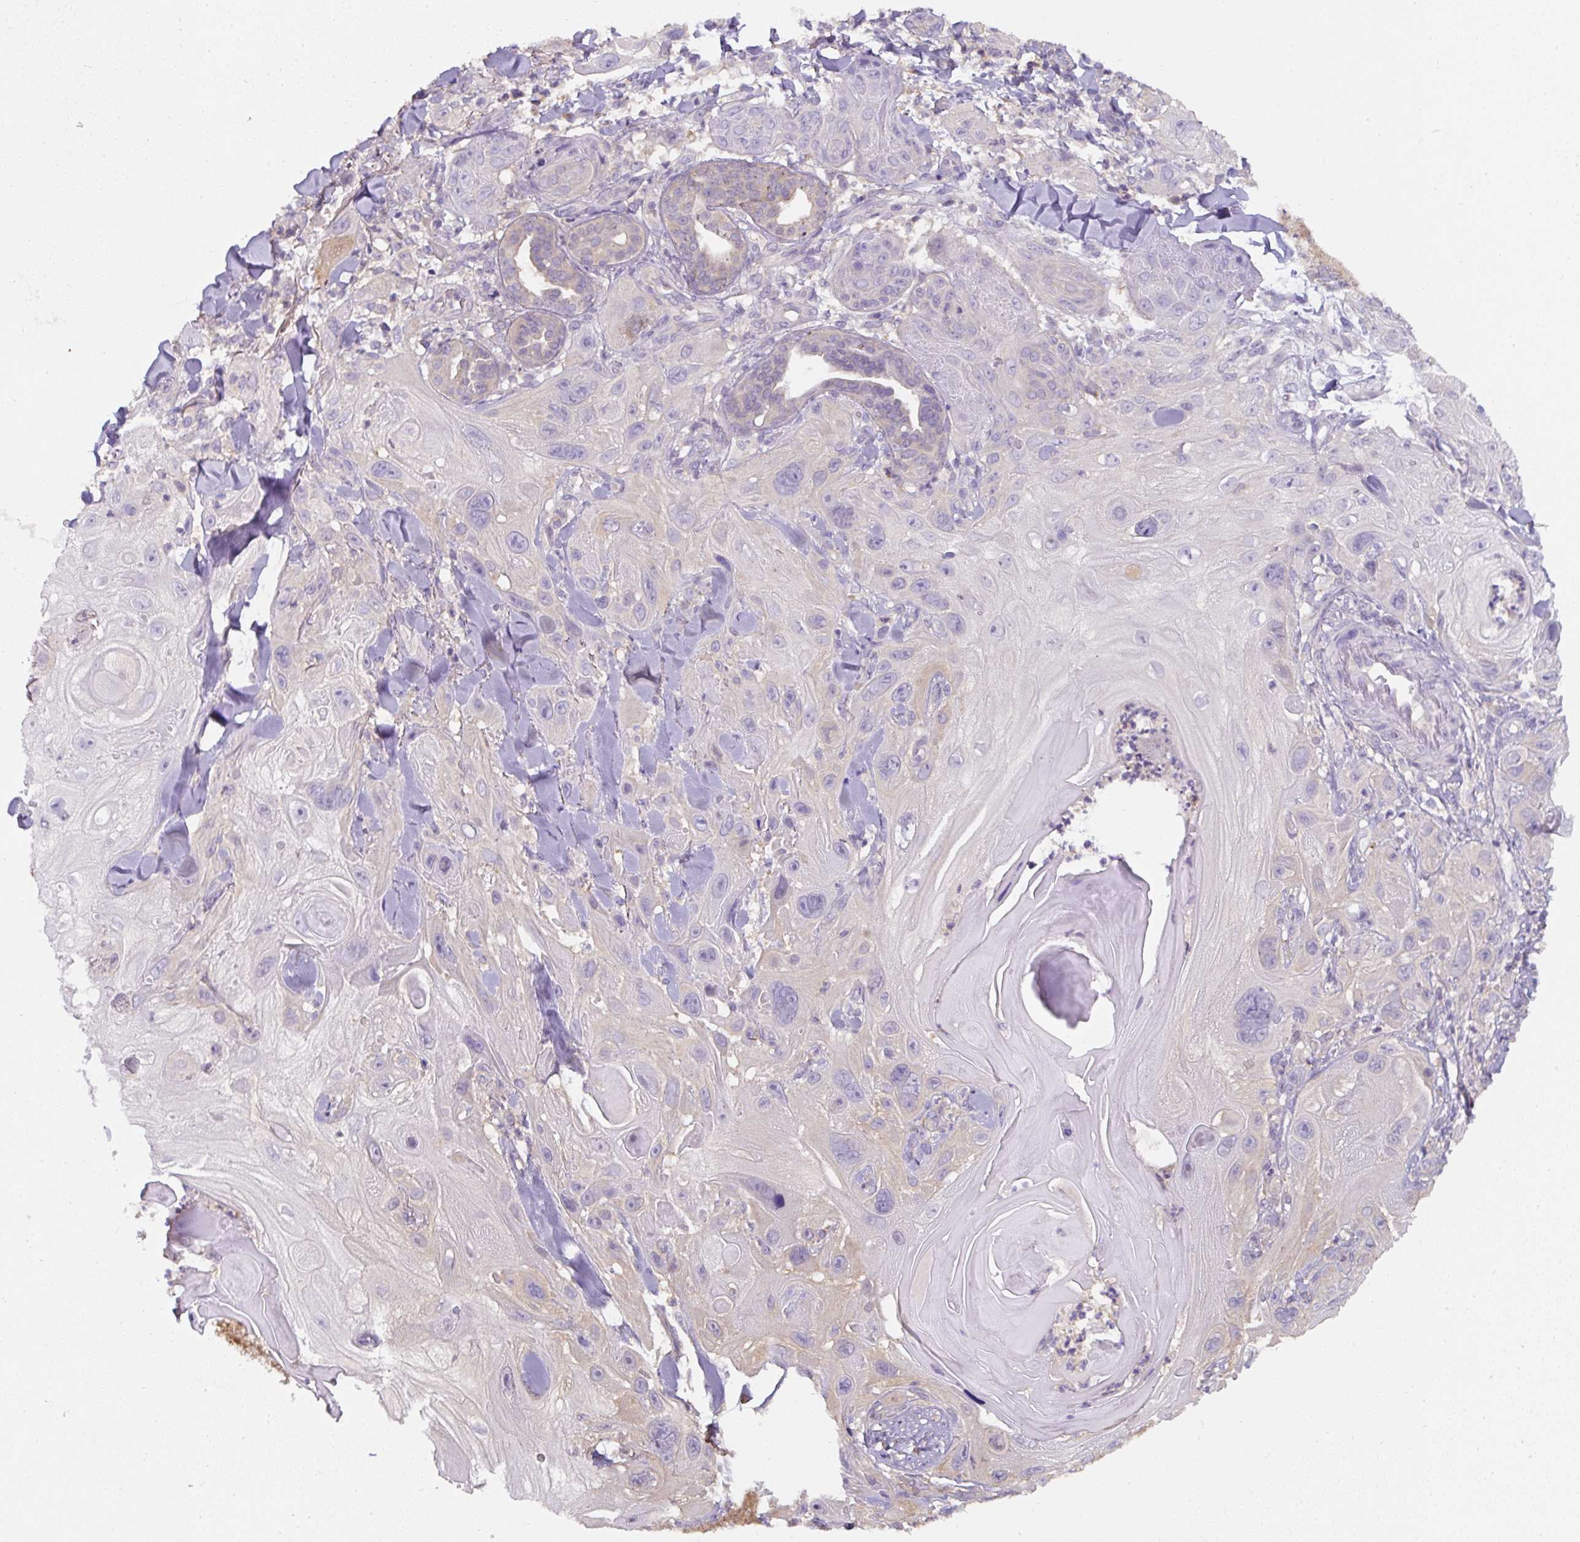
{"staining": {"intensity": "negative", "quantity": "none", "location": "none"}, "tissue": "skin cancer", "cell_type": "Tumor cells", "image_type": "cancer", "snomed": [{"axis": "morphology", "description": "Normal tissue, NOS"}, {"axis": "morphology", "description": "Squamous cell carcinoma, NOS"}, {"axis": "topography", "description": "Skin"}], "caption": "DAB immunohistochemical staining of human skin cancer (squamous cell carcinoma) exhibits no significant expression in tumor cells.", "gene": "ST13", "patient": {"sex": "male", "age": 72}}